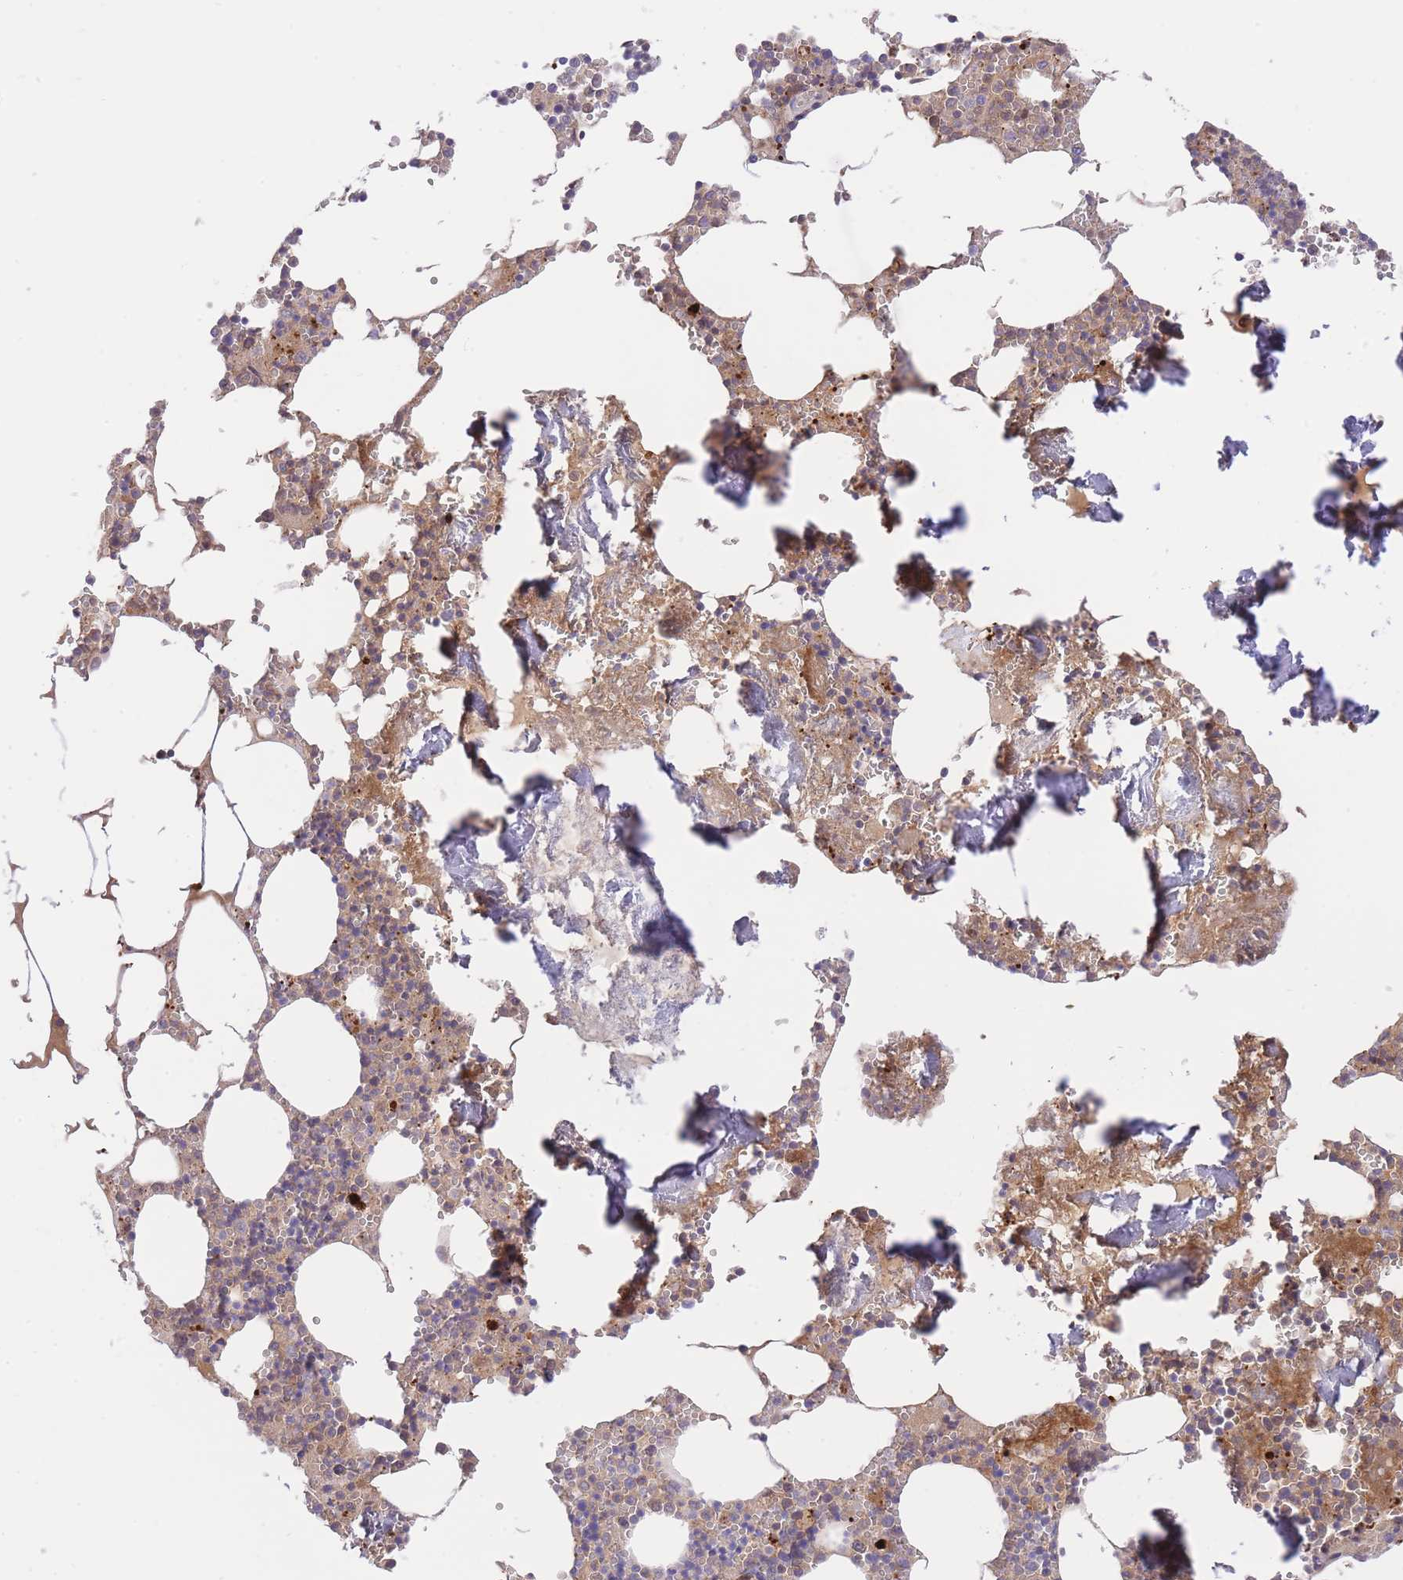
{"staining": {"intensity": "weak", "quantity": "25%-75%", "location": "cytoplasmic/membranous"}, "tissue": "bone marrow", "cell_type": "Hematopoietic cells", "image_type": "normal", "snomed": [{"axis": "morphology", "description": "Normal tissue, NOS"}, {"axis": "topography", "description": "Bone marrow"}], "caption": "The histopathology image demonstrates immunohistochemical staining of normal bone marrow. There is weak cytoplasmic/membranous staining is identified in approximately 25%-75% of hematopoietic cells. (DAB (3,3'-diaminobenzidine) IHC, brown staining for protein, blue staining for nuclei).", "gene": "HRG", "patient": {"sex": "male", "age": 54}}